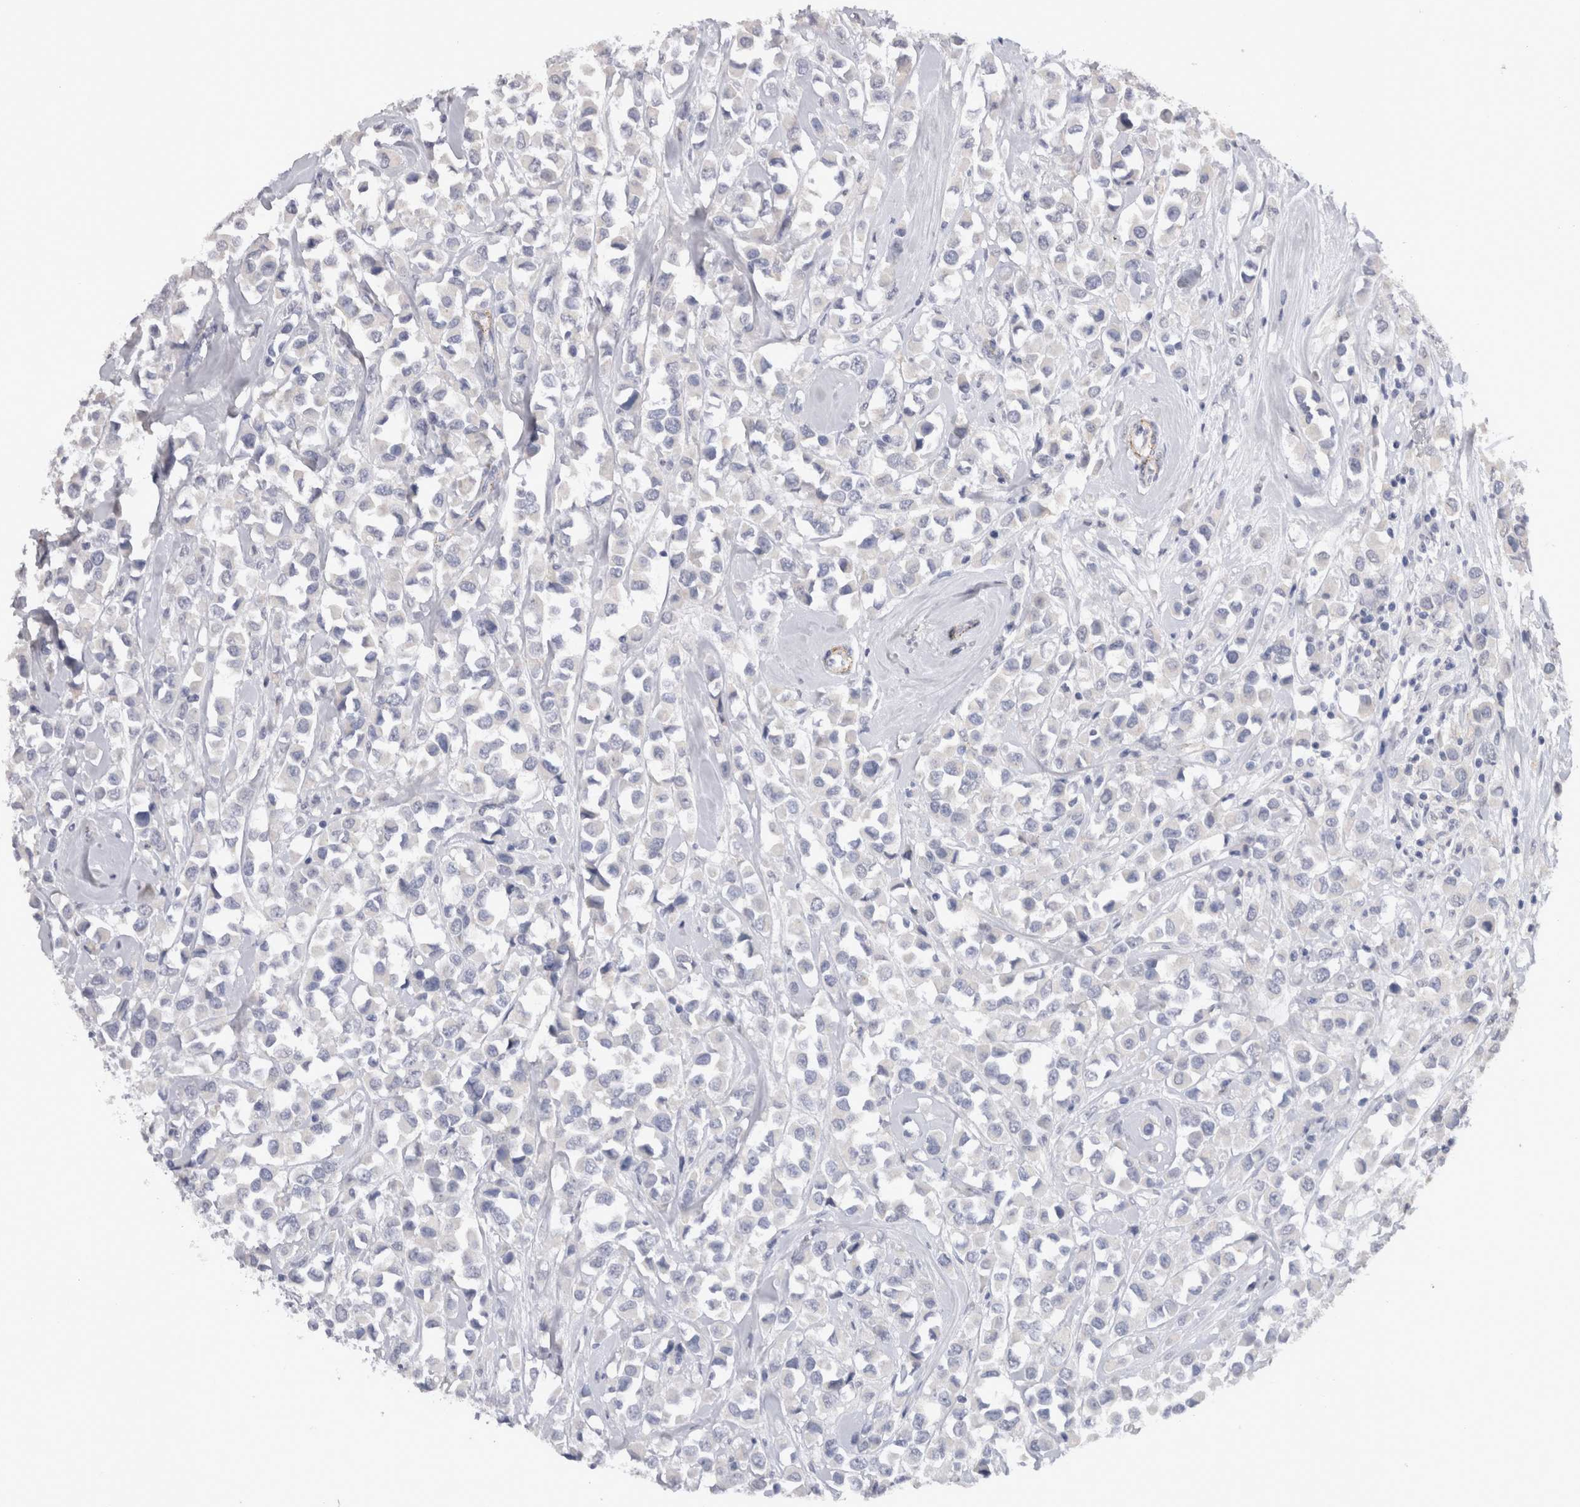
{"staining": {"intensity": "negative", "quantity": "none", "location": "none"}, "tissue": "breast cancer", "cell_type": "Tumor cells", "image_type": "cancer", "snomed": [{"axis": "morphology", "description": "Duct carcinoma"}, {"axis": "topography", "description": "Breast"}], "caption": "Histopathology image shows no protein expression in tumor cells of breast cancer tissue.", "gene": "CDH6", "patient": {"sex": "female", "age": 61}}